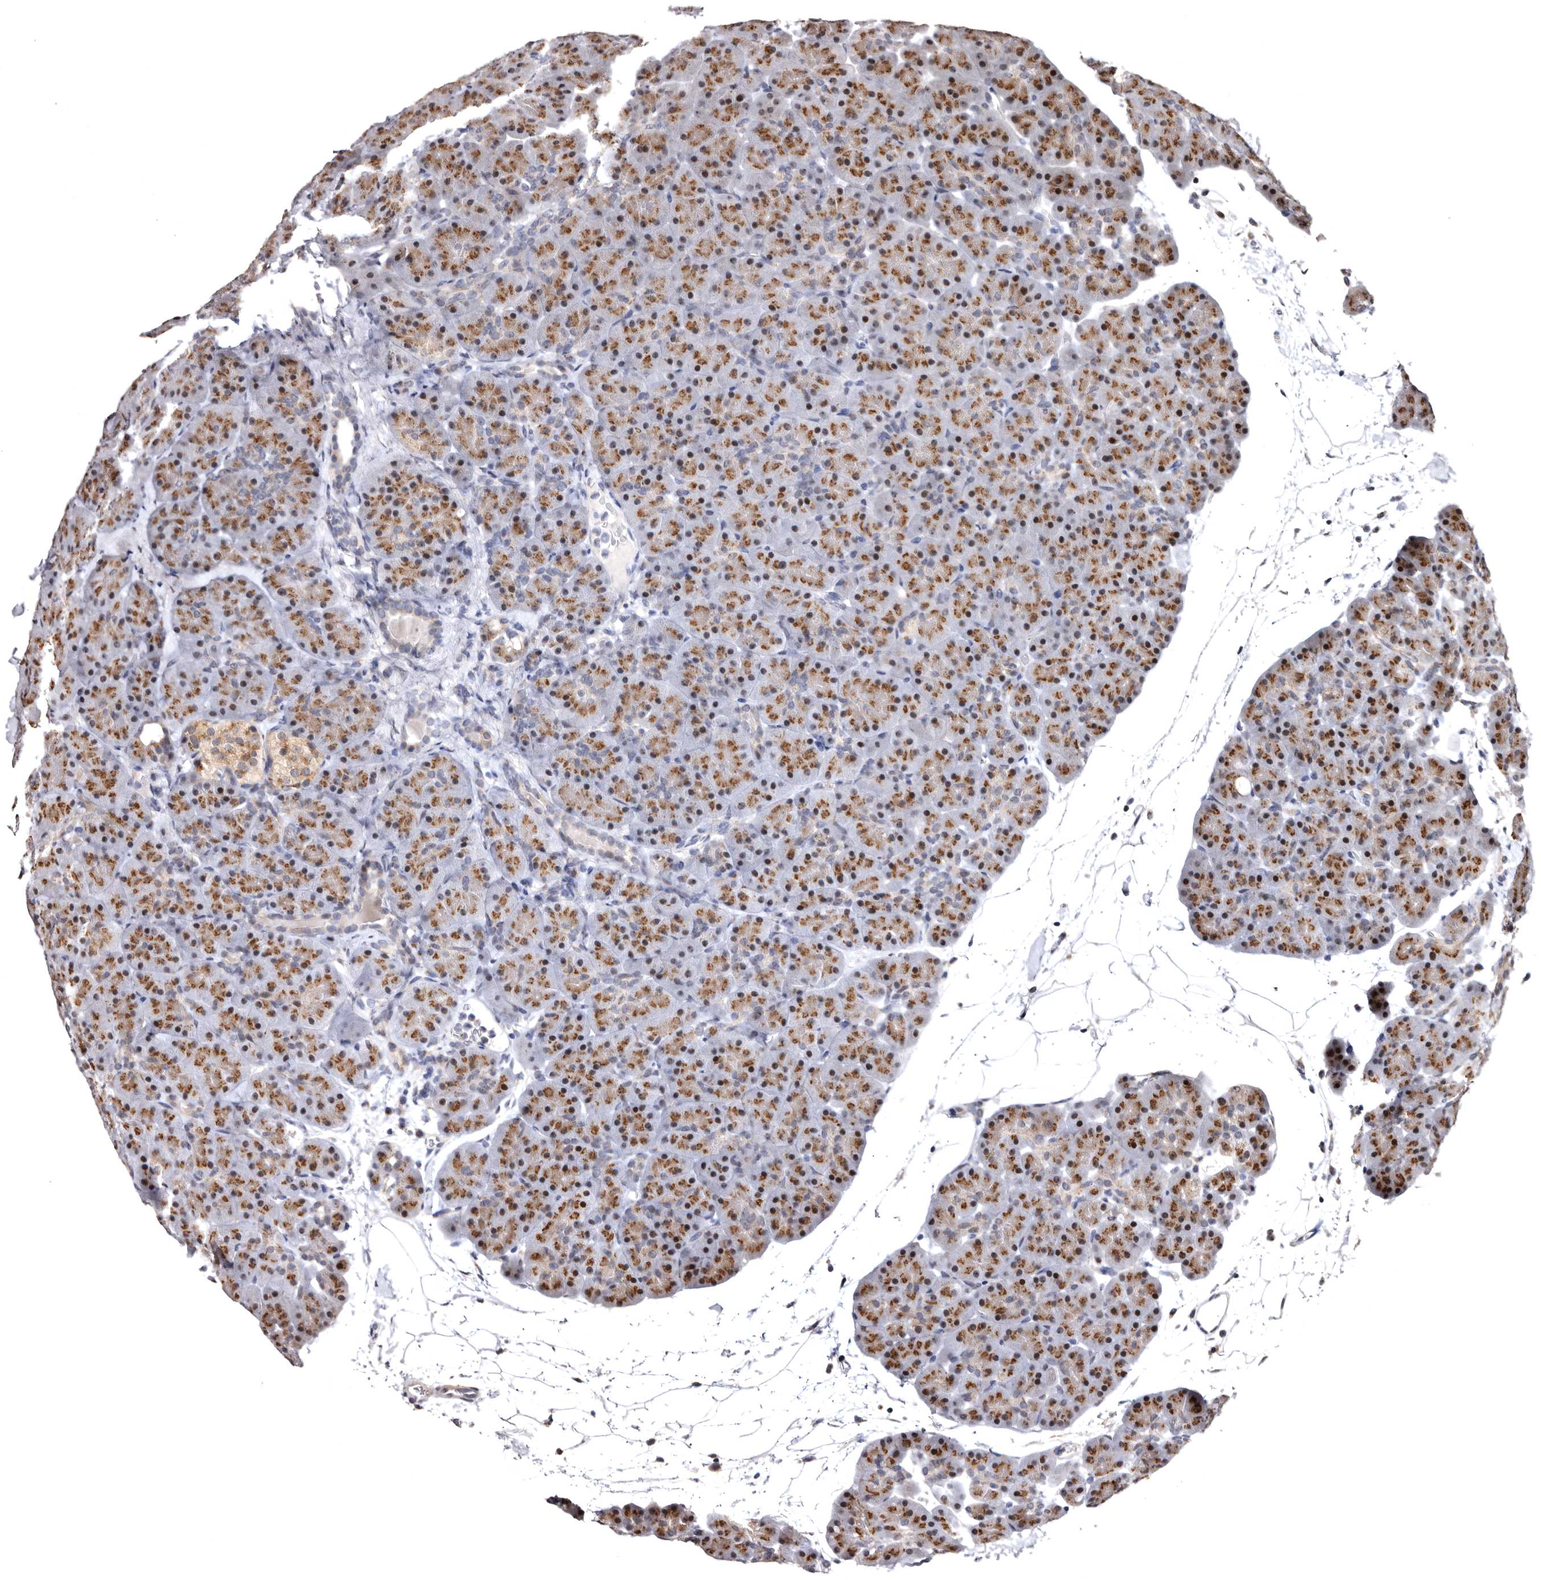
{"staining": {"intensity": "moderate", "quantity": "25%-75%", "location": "cytoplasmic/membranous,nuclear"}, "tissue": "pancreas", "cell_type": "Exocrine glandular cells", "image_type": "normal", "snomed": [{"axis": "morphology", "description": "Normal tissue, NOS"}, {"axis": "topography", "description": "Pancreas"}], "caption": "This is a micrograph of immunohistochemistry staining of benign pancreas, which shows moderate positivity in the cytoplasmic/membranous,nuclear of exocrine glandular cells.", "gene": "FAM91A1", "patient": {"sex": "male", "age": 66}}